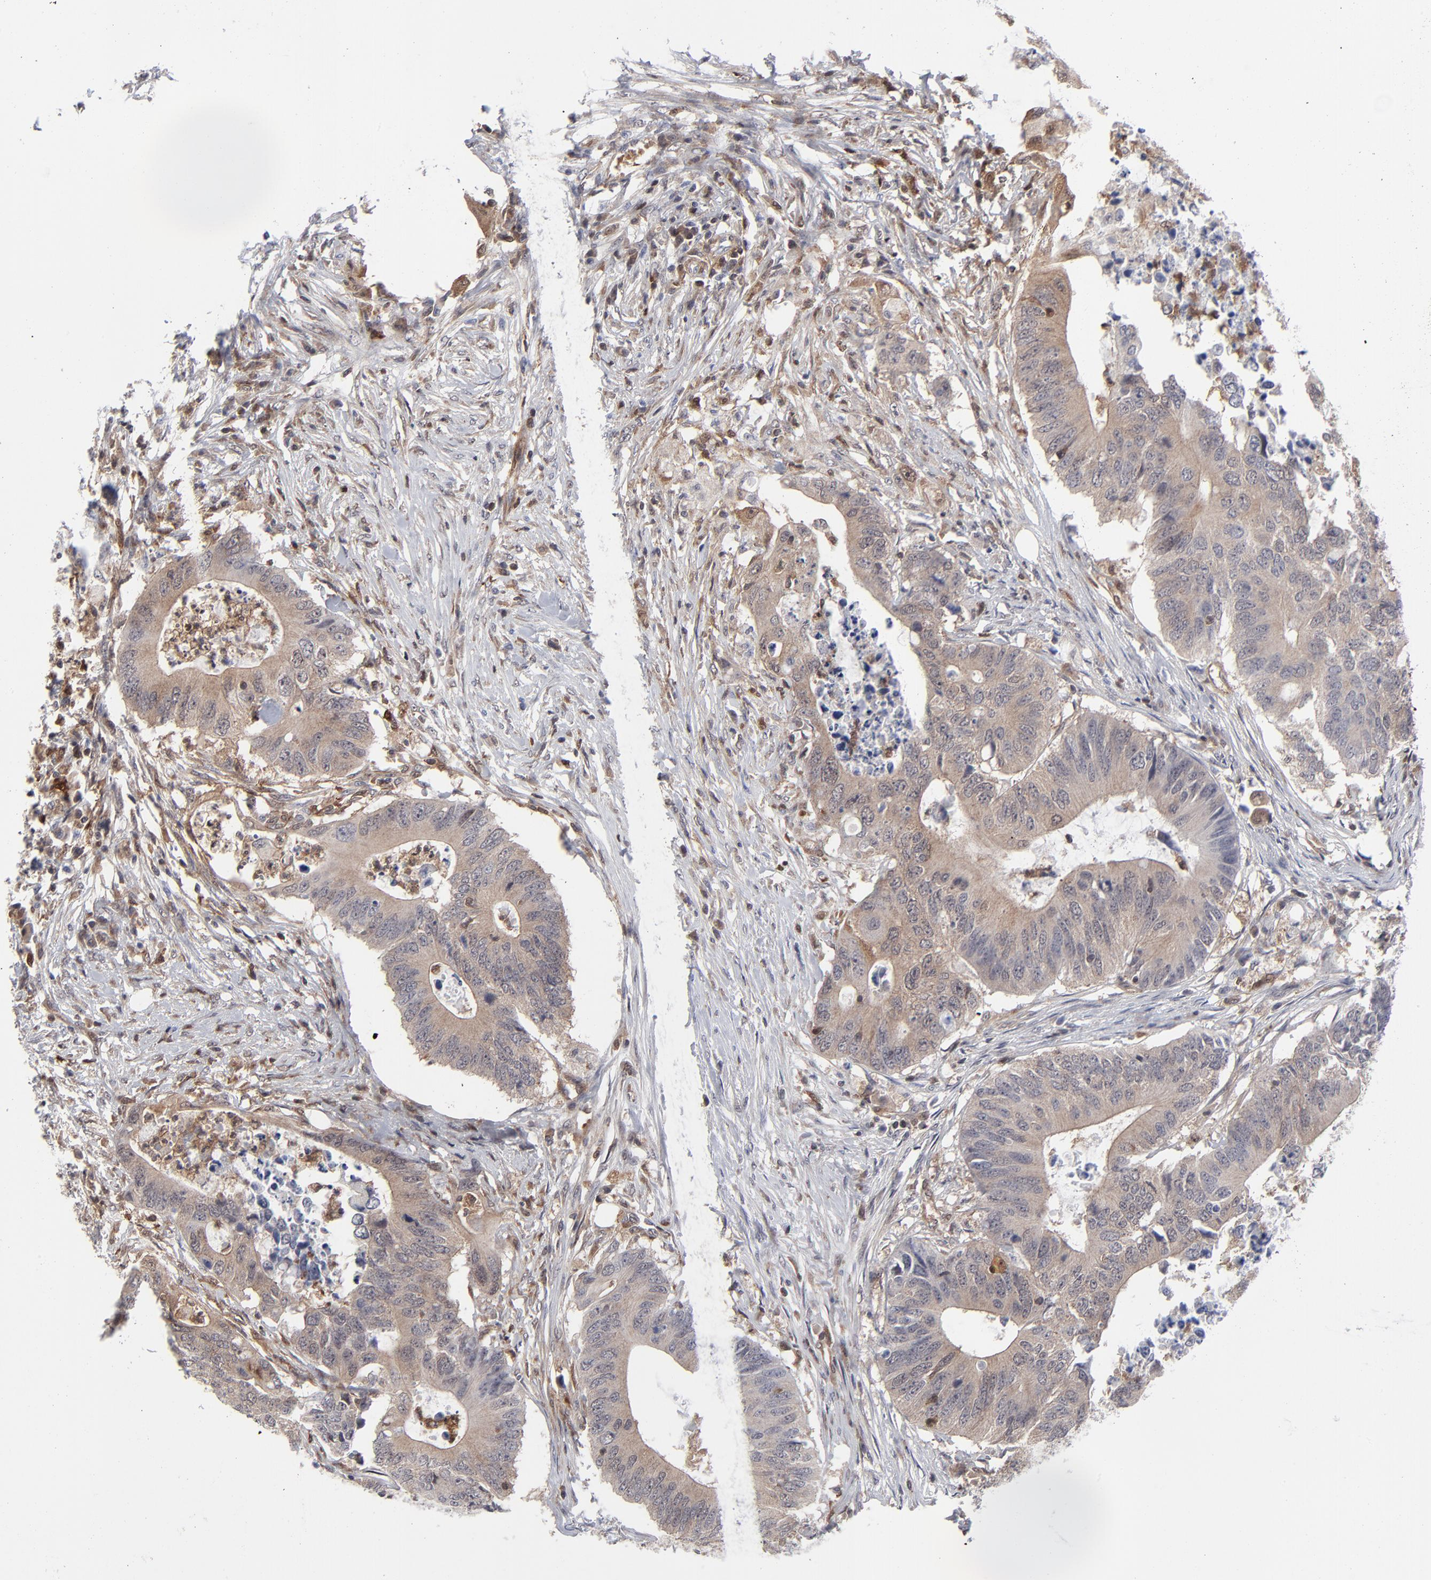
{"staining": {"intensity": "moderate", "quantity": ">75%", "location": "cytoplasmic/membranous"}, "tissue": "colorectal cancer", "cell_type": "Tumor cells", "image_type": "cancer", "snomed": [{"axis": "morphology", "description": "Adenocarcinoma, NOS"}, {"axis": "topography", "description": "Colon"}], "caption": "A photomicrograph of human colorectal adenocarcinoma stained for a protein demonstrates moderate cytoplasmic/membranous brown staining in tumor cells. (Stains: DAB (3,3'-diaminobenzidine) in brown, nuclei in blue, Microscopy: brightfield microscopy at high magnification).", "gene": "MAP2K1", "patient": {"sex": "male", "age": 71}}